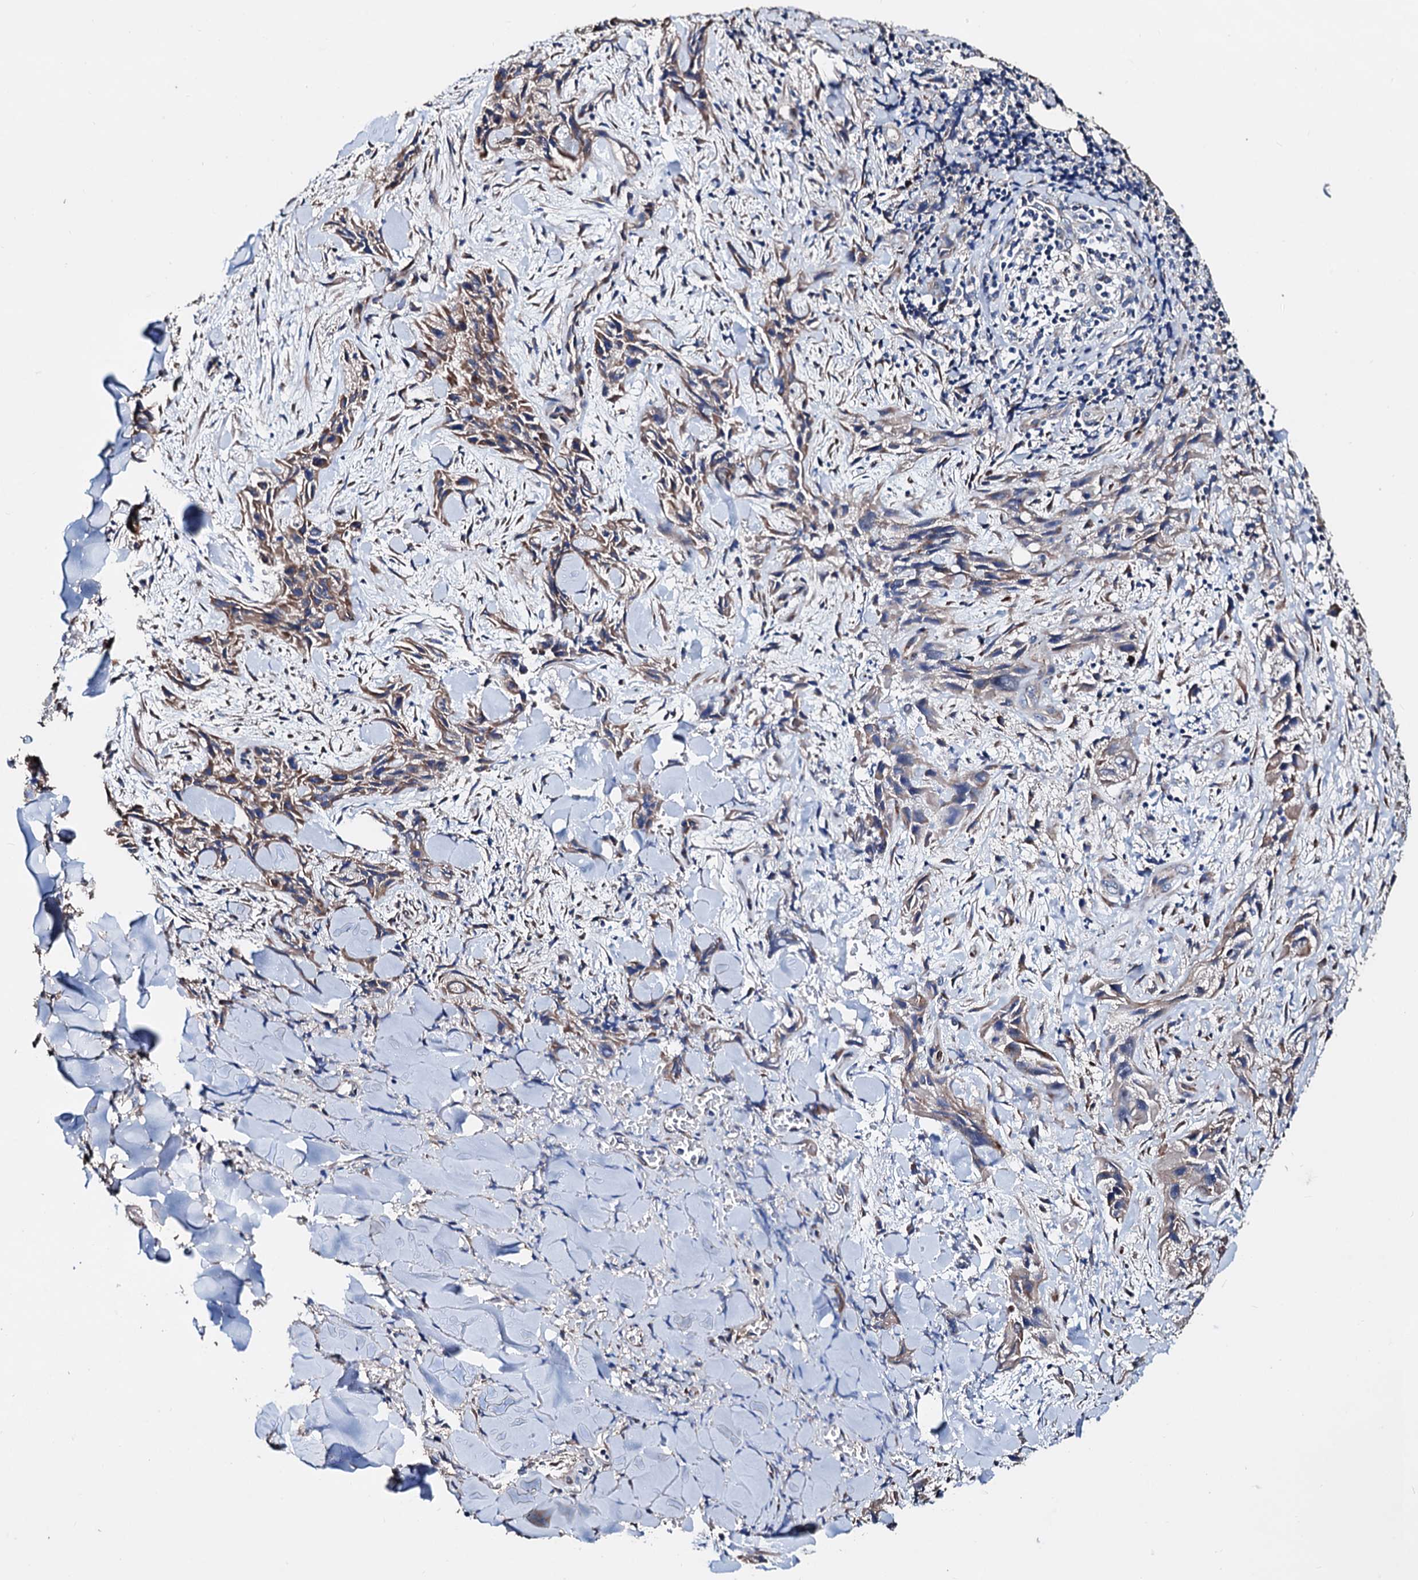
{"staining": {"intensity": "weak", "quantity": "<25%", "location": "cytoplasmic/membranous"}, "tissue": "skin cancer", "cell_type": "Tumor cells", "image_type": "cancer", "snomed": [{"axis": "morphology", "description": "Squamous cell carcinoma, NOS"}, {"axis": "topography", "description": "Skin"}, {"axis": "topography", "description": "Subcutis"}], "caption": "There is no significant expression in tumor cells of skin cancer. The staining was performed using DAB (3,3'-diaminobenzidine) to visualize the protein expression in brown, while the nuclei were stained in blue with hematoxylin (Magnification: 20x).", "gene": "AKAP11", "patient": {"sex": "male", "age": 73}}